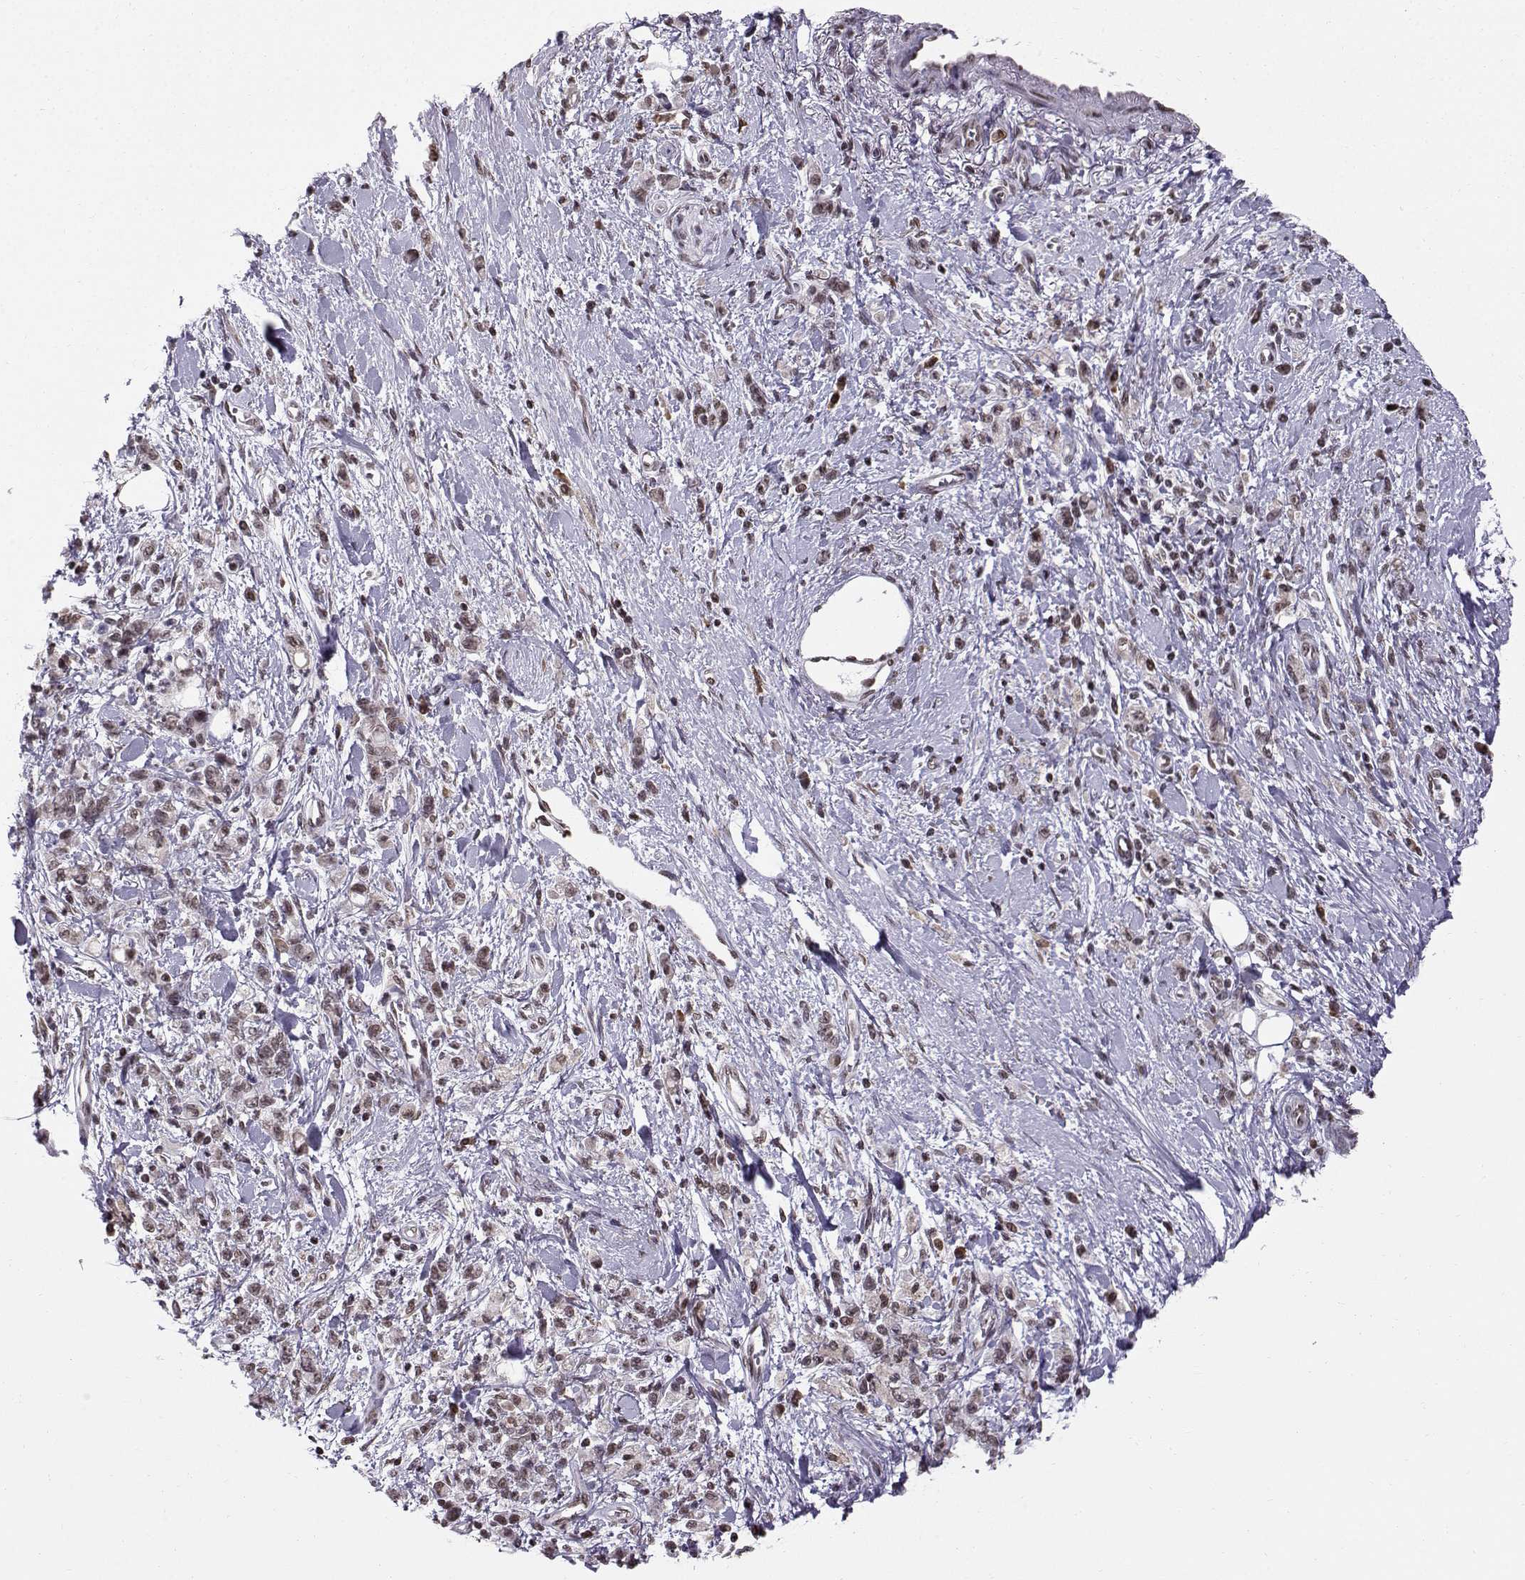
{"staining": {"intensity": "negative", "quantity": "none", "location": "none"}, "tissue": "stomach cancer", "cell_type": "Tumor cells", "image_type": "cancer", "snomed": [{"axis": "morphology", "description": "Adenocarcinoma, NOS"}, {"axis": "topography", "description": "Stomach"}], "caption": "Image shows no protein positivity in tumor cells of stomach adenocarcinoma tissue. (Stains: DAB (3,3'-diaminobenzidine) immunohistochemistry (IHC) with hematoxylin counter stain, Microscopy: brightfield microscopy at high magnification).", "gene": "EZH1", "patient": {"sex": "male", "age": 77}}